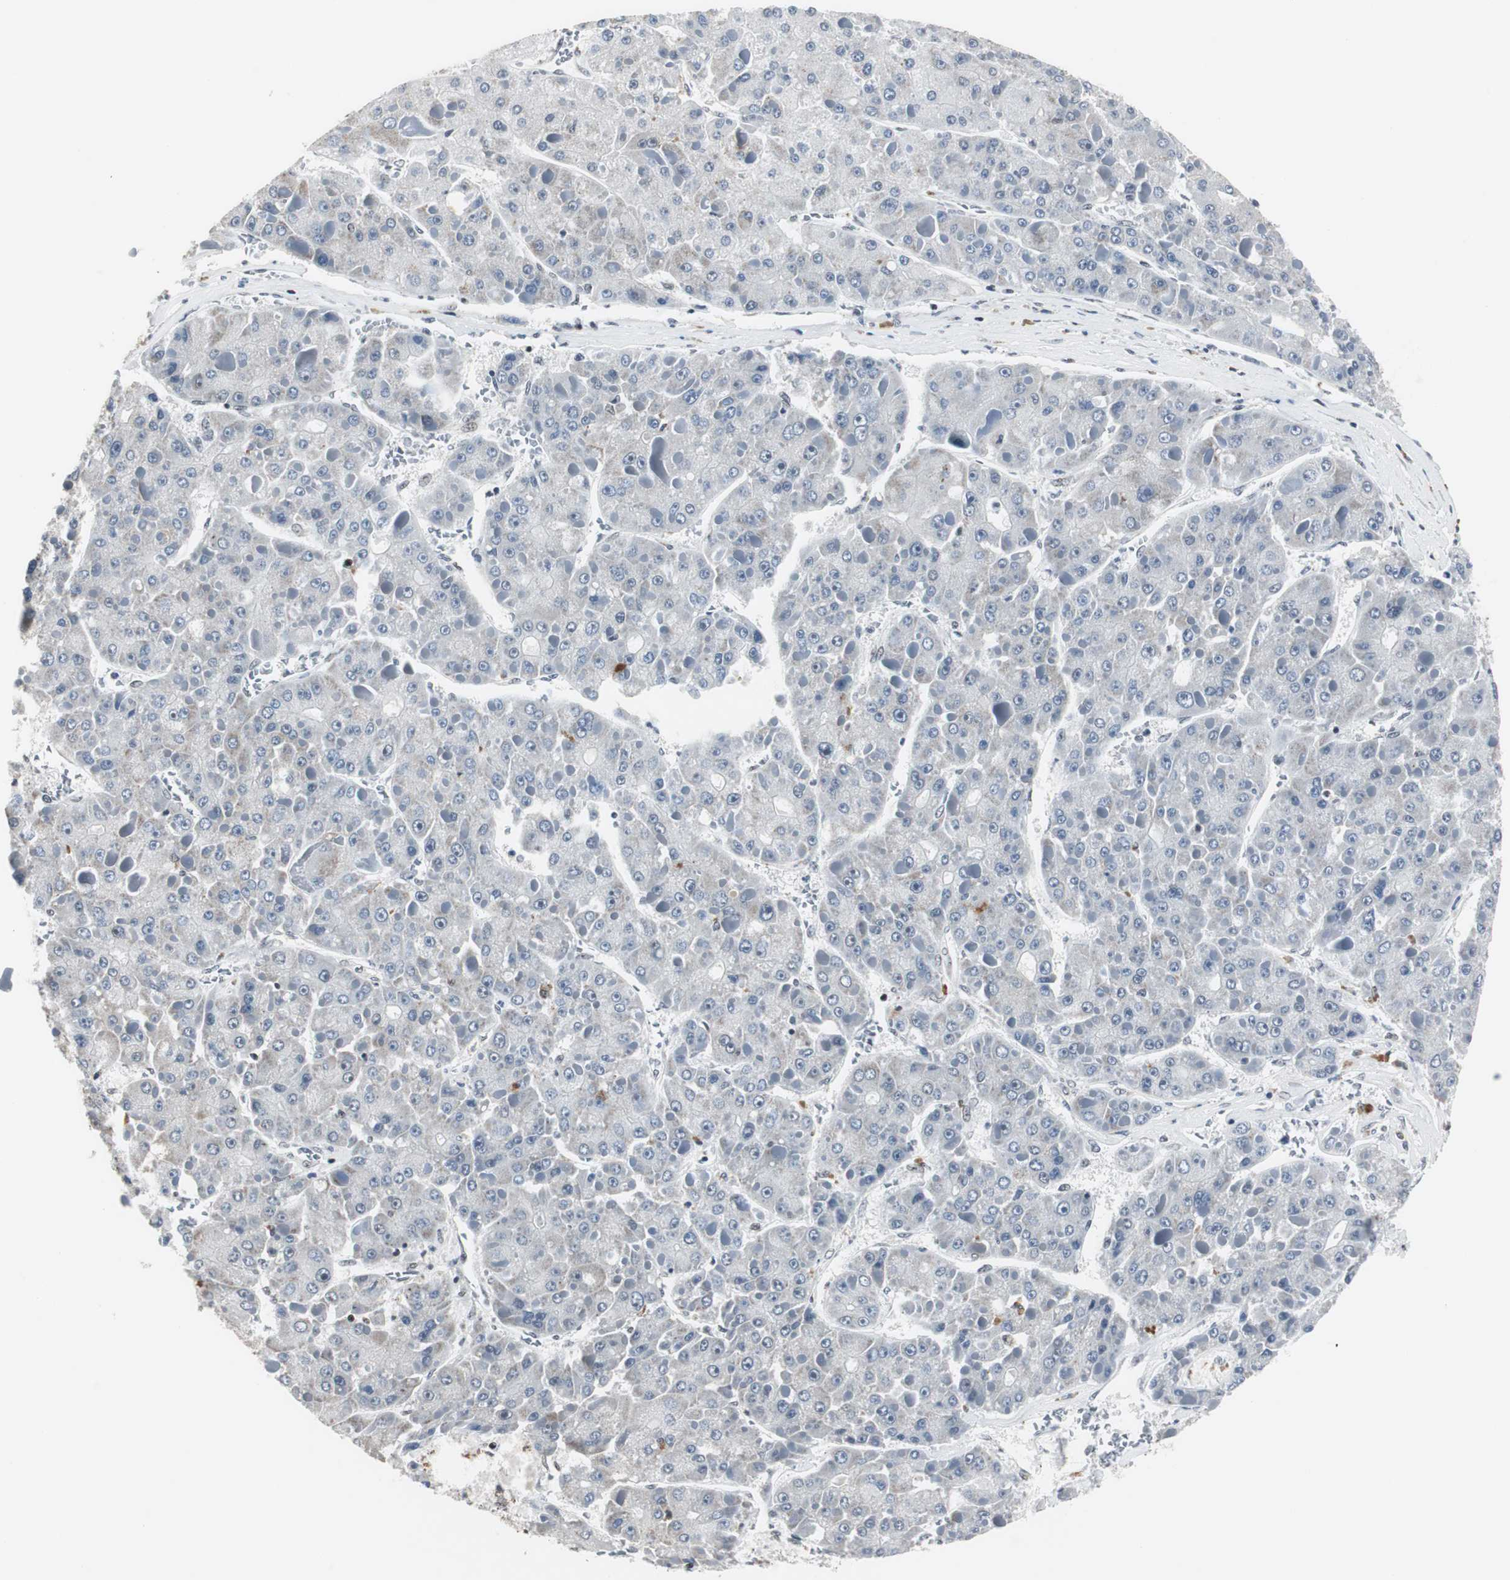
{"staining": {"intensity": "negative", "quantity": "none", "location": "none"}, "tissue": "liver cancer", "cell_type": "Tumor cells", "image_type": "cancer", "snomed": [{"axis": "morphology", "description": "Carcinoma, Hepatocellular, NOS"}, {"axis": "topography", "description": "Liver"}], "caption": "The photomicrograph reveals no significant positivity in tumor cells of liver cancer.", "gene": "RAD9A", "patient": {"sex": "female", "age": 73}}